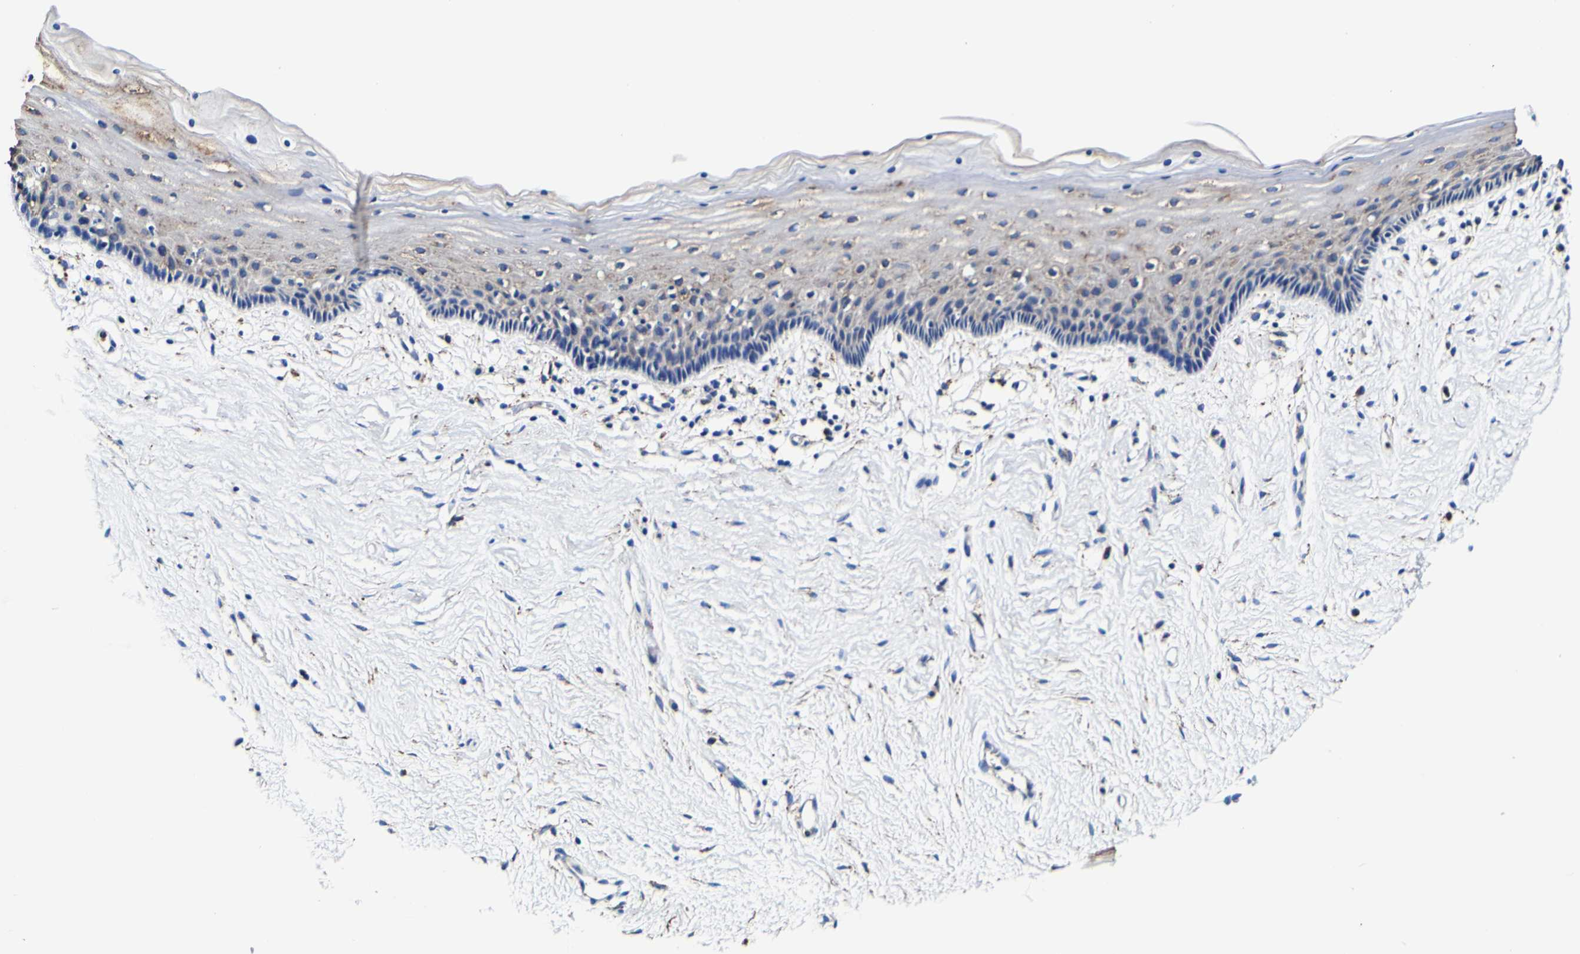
{"staining": {"intensity": "weak", "quantity": "<25%", "location": "cytoplasmic/membranous"}, "tissue": "vagina", "cell_type": "Squamous epithelial cells", "image_type": "normal", "snomed": [{"axis": "morphology", "description": "Normal tissue, NOS"}, {"axis": "topography", "description": "Vagina"}], "caption": "Vagina stained for a protein using immunohistochemistry (IHC) displays no staining squamous epithelial cells.", "gene": "P4HB", "patient": {"sex": "female", "age": 44}}